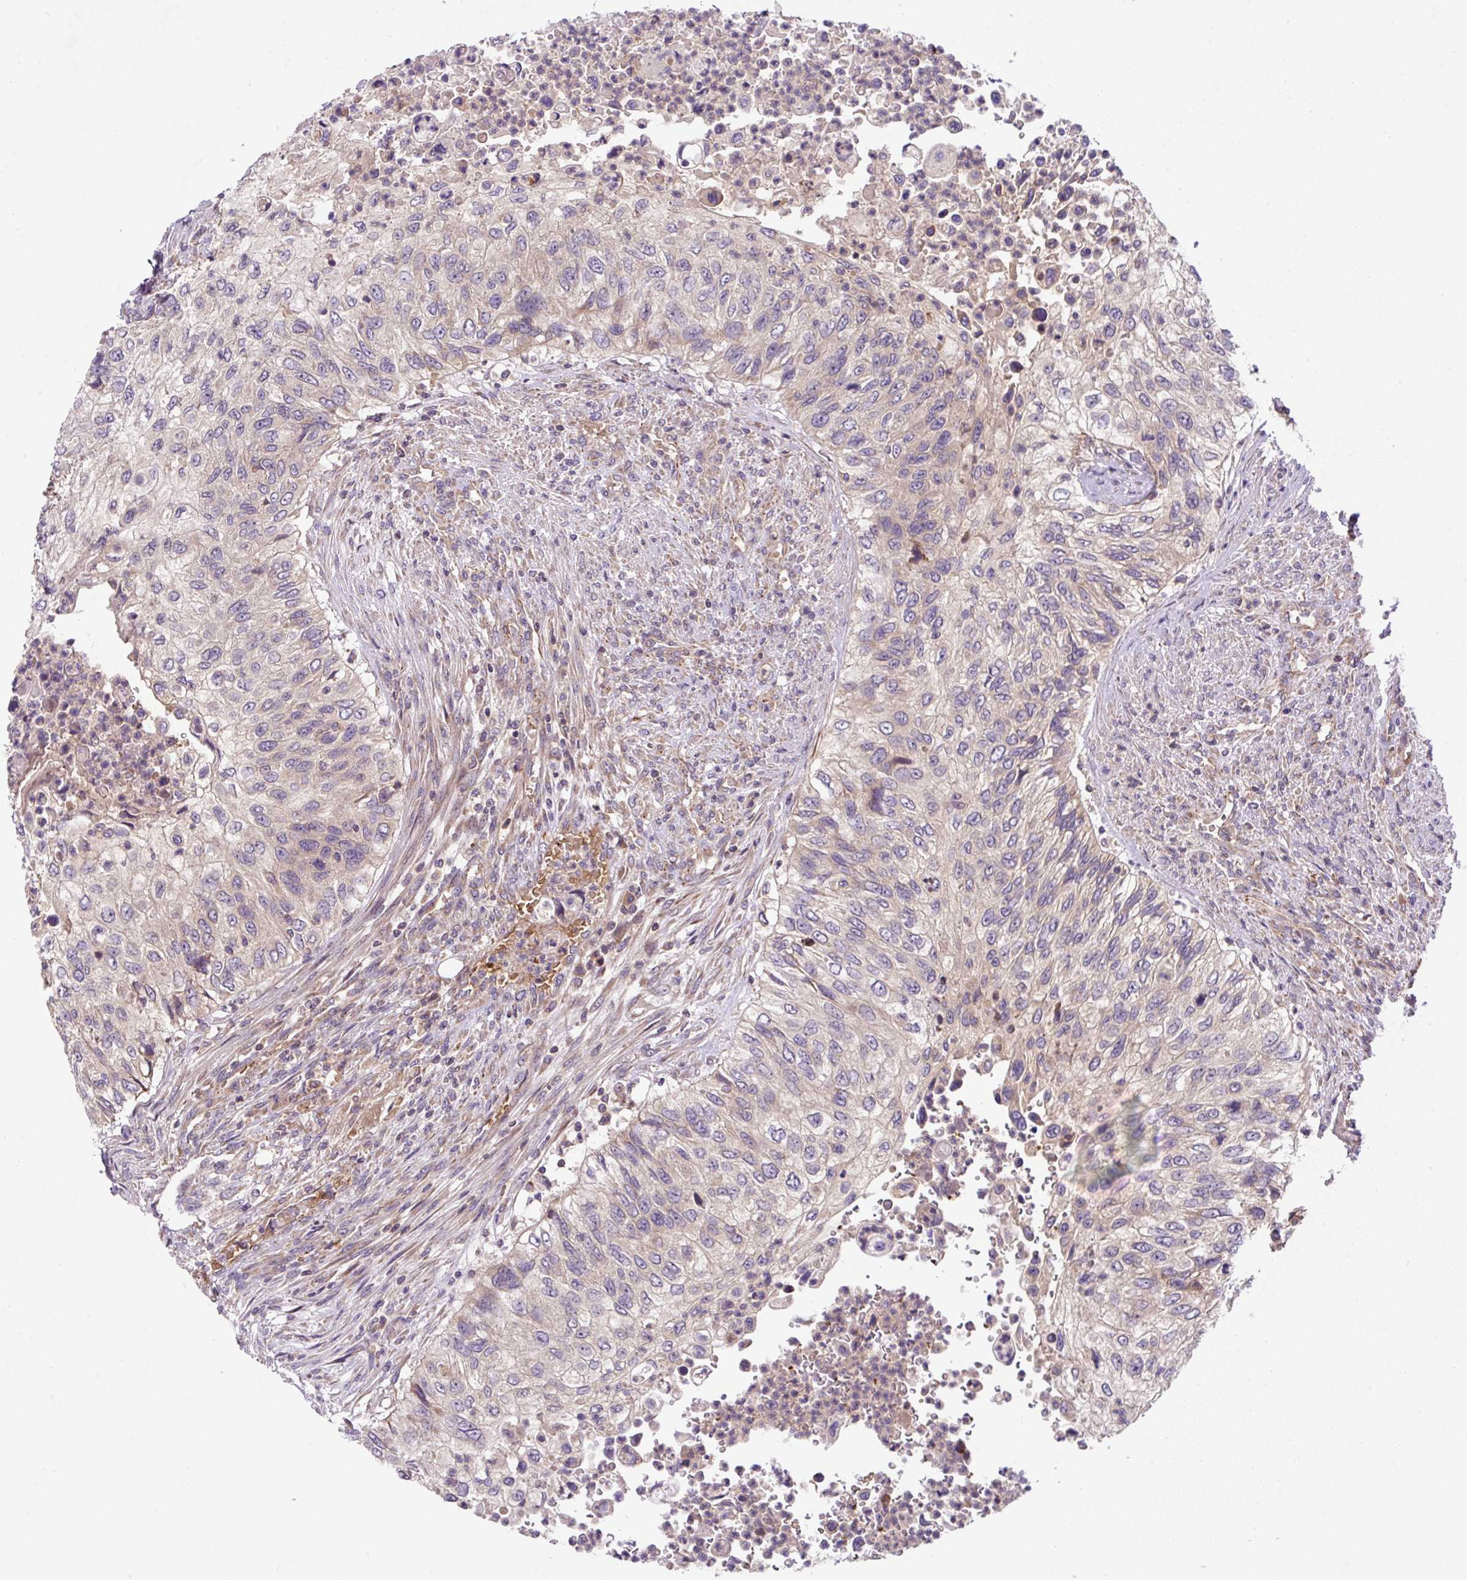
{"staining": {"intensity": "negative", "quantity": "none", "location": "none"}, "tissue": "urothelial cancer", "cell_type": "Tumor cells", "image_type": "cancer", "snomed": [{"axis": "morphology", "description": "Urothelial carcinoma, High grade"}, {"axis": "topography", "description": "Urinary bladder"}], "caption": "Immunohistochemistry (IHC) histopathology image of high-grade urothelial carcinoma stained for a protein (brown), which shows no staining in tumor cells.", "gene": "APOBEC3D", "patient": {"sex": "female", "age": 60}}